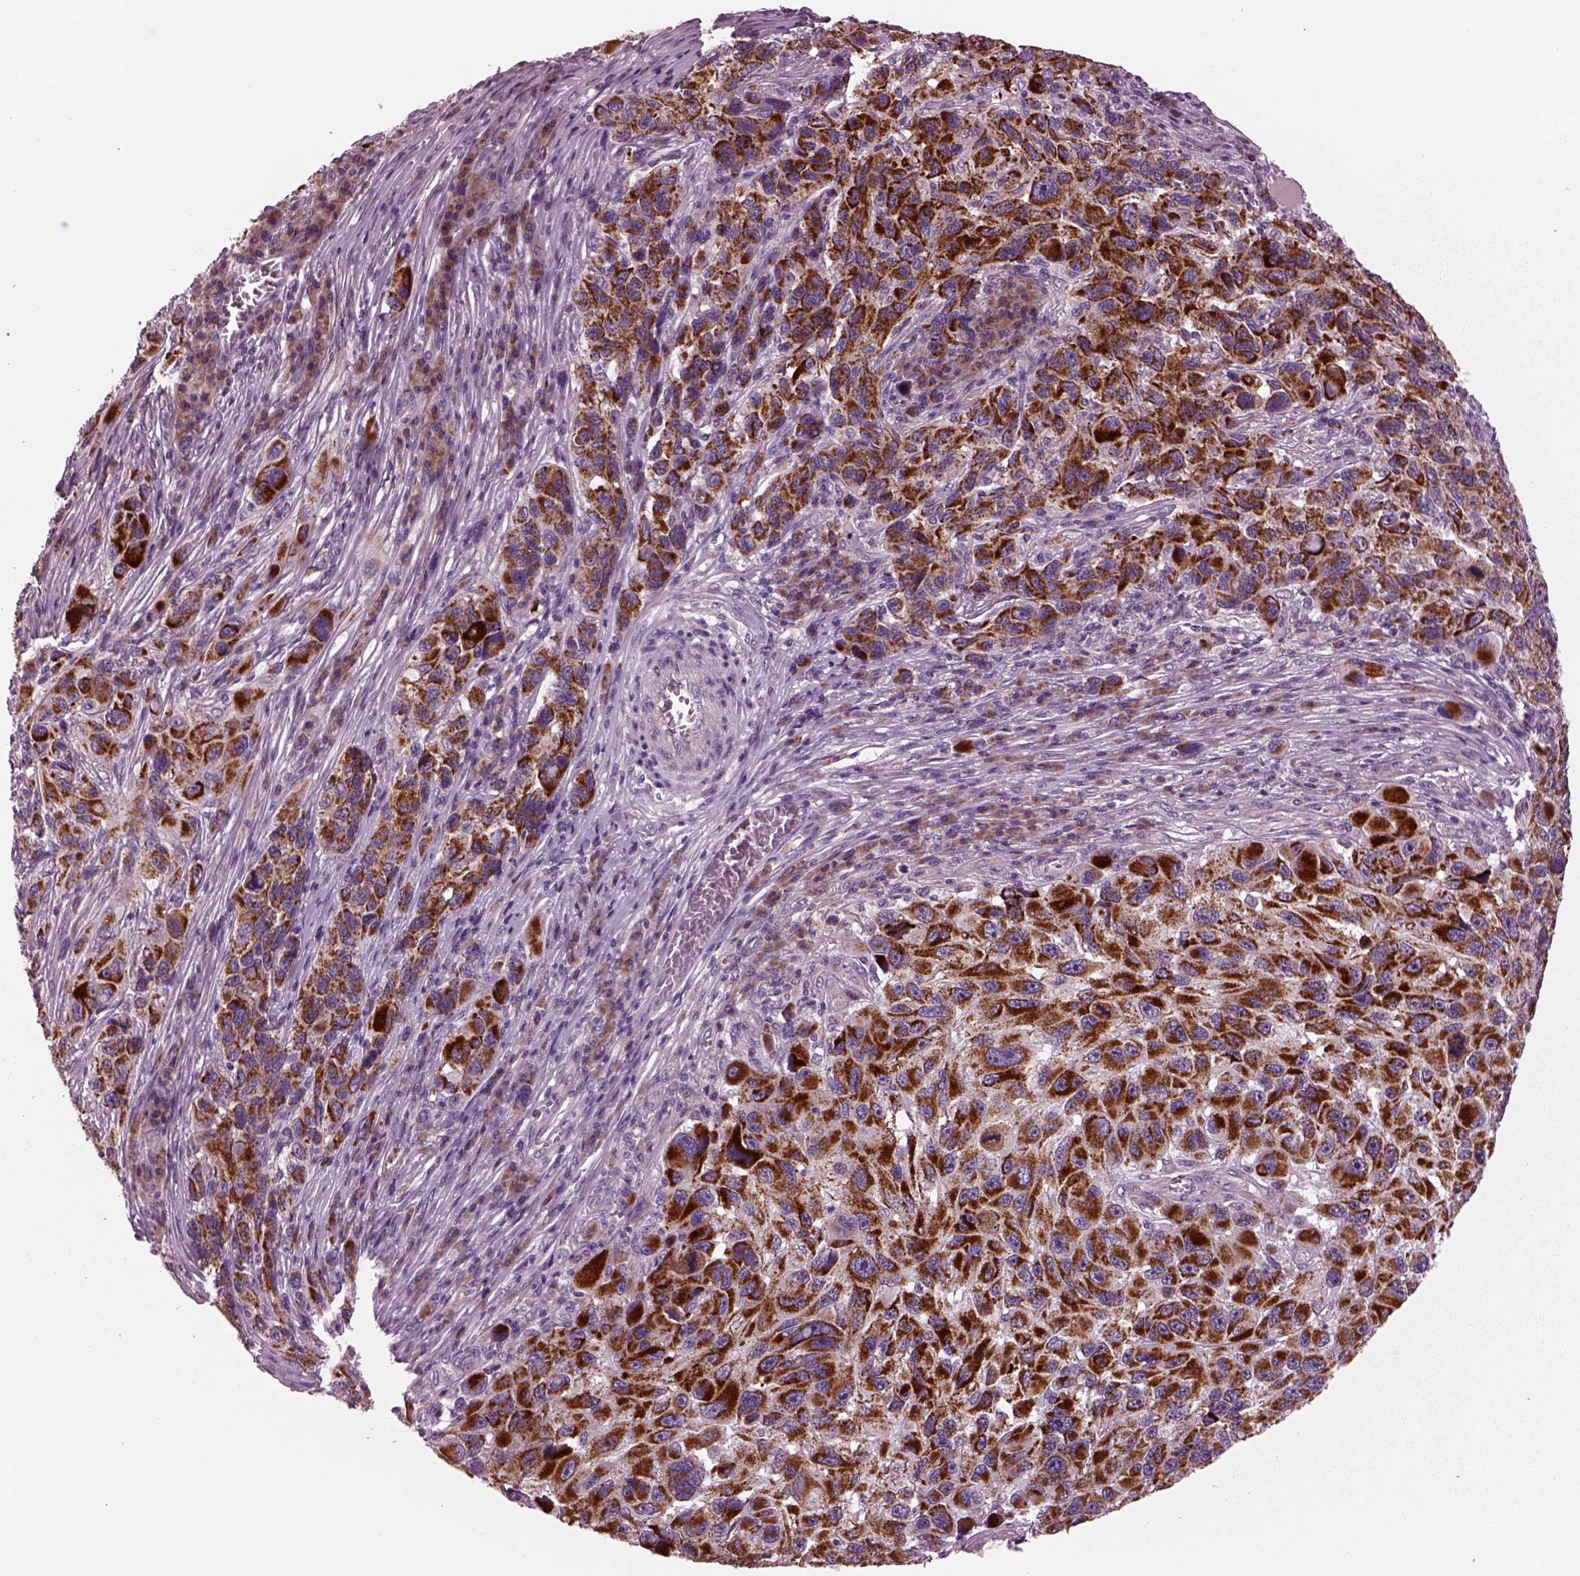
{"staining": {"intensity": "strong", "quantity": "25%-75%", "location": "cytoplasmic/membranous"}, "tissue": "melanoma", "cell_type": "Tumor cells", "image_type": "cancer", "snomed": [{"axis": "morphology", "description": "Malignant melanoma, NOS"}, {"axis": "topography", "description": "Skin"}], "caption": "A histopathology image showing strong cytoplasmic/membranous staining in about 25%-75% of tumor cells in melanoma, as visualized by brown immunohistochemical staining.", "gene": "AP4M1", "patient": {"sex": "male", "age": 53}}